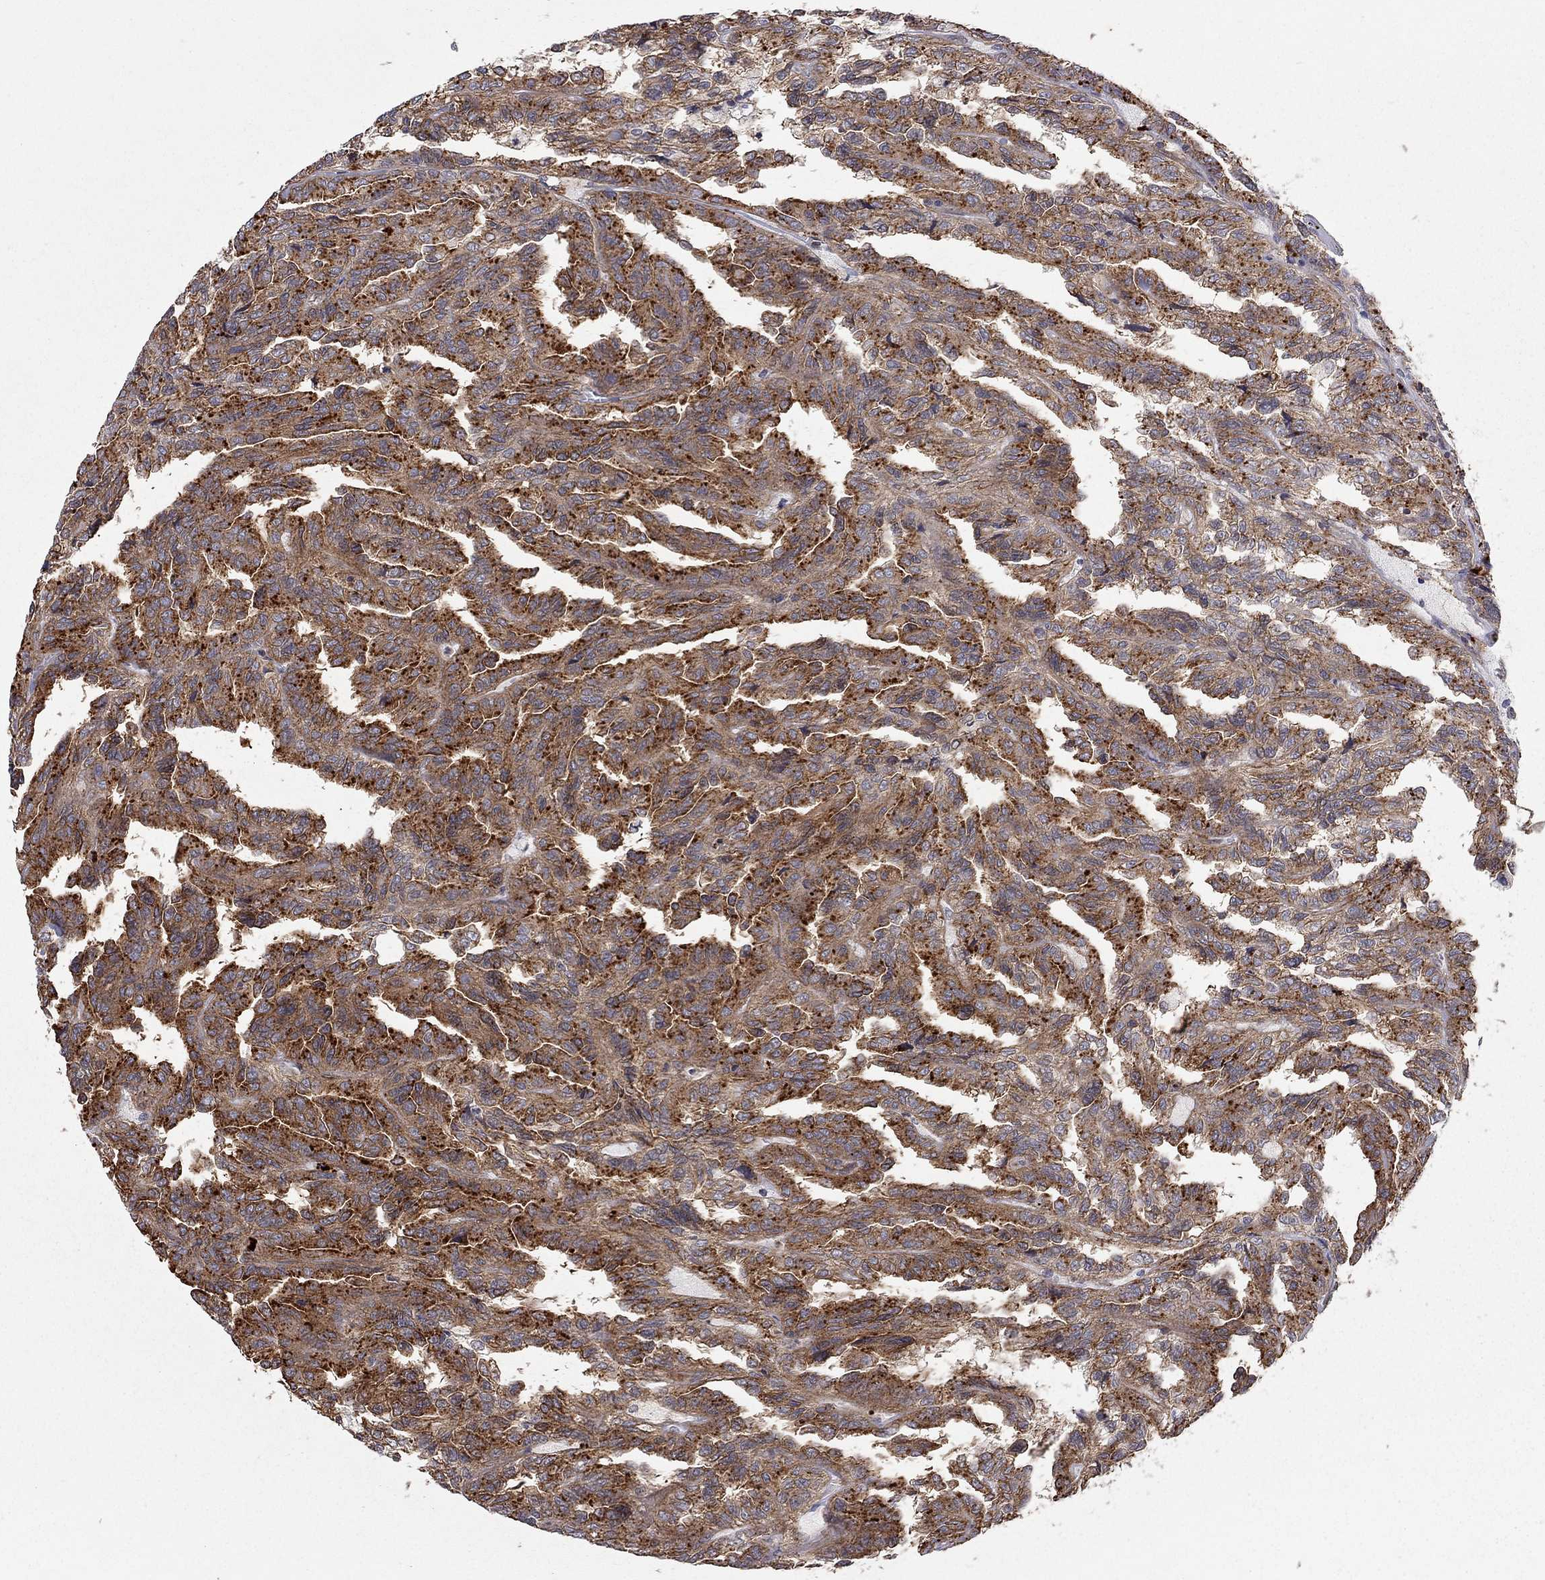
{"staining": {"intensity": "strong", "quantity": "25%-75%", "location": "cytoplasmic/membranous"}, "tissue": "renal cancer", "cell_type": "Tumor cells", "image_type": "cancer", "snomed": [{"axis": "morphology", "description": "Adenocarcinoma, NOS"}, {"axis": "topography", "description": "Kidney"}], "caption": "Protein positivity by IHC shows strong cytoplasmic/membranous positivity in about 25%-75% of tumor cells in adenocarcinoma (renal).", "gene": "RASEF", "patient": {"sex": "male", "age": 79}}